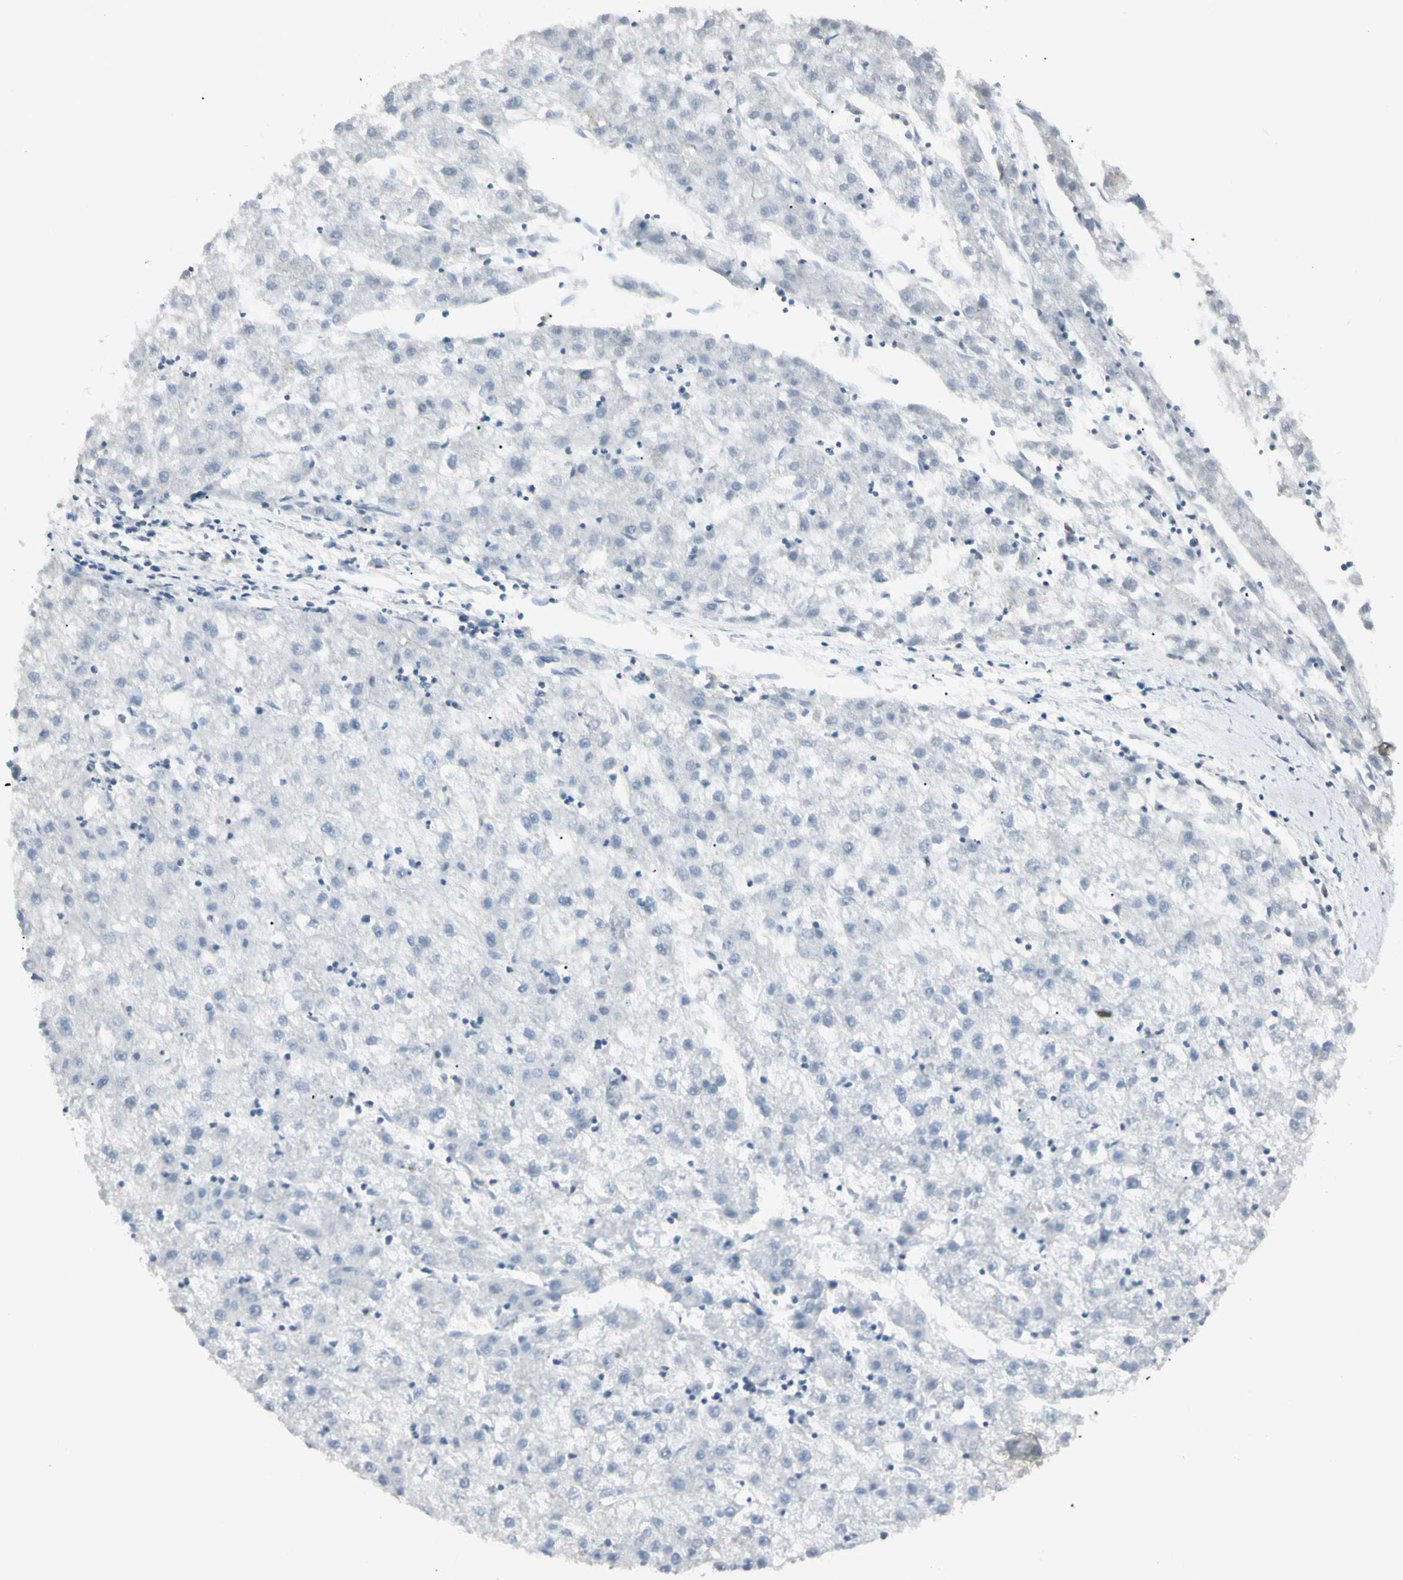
{"staining": {"intensity": "negative", "quantity": "none", "location": "none"}, "tissue": "liver cancer", "cell_type": "Tumor cells", "image_type": "cancer", "snomed": [{"axis": "morphology", "description": "Carcinoma, Hepatocellular, NOS"}, {"axis": "topography", "description": "Liver"}], "caption": "Liver cancer (hepatocellular carcinoma) stained for a protein using IHC shows no expression tumor cells.", "gene": "PIP", "patient": {"sex": "male", "age": 72}}